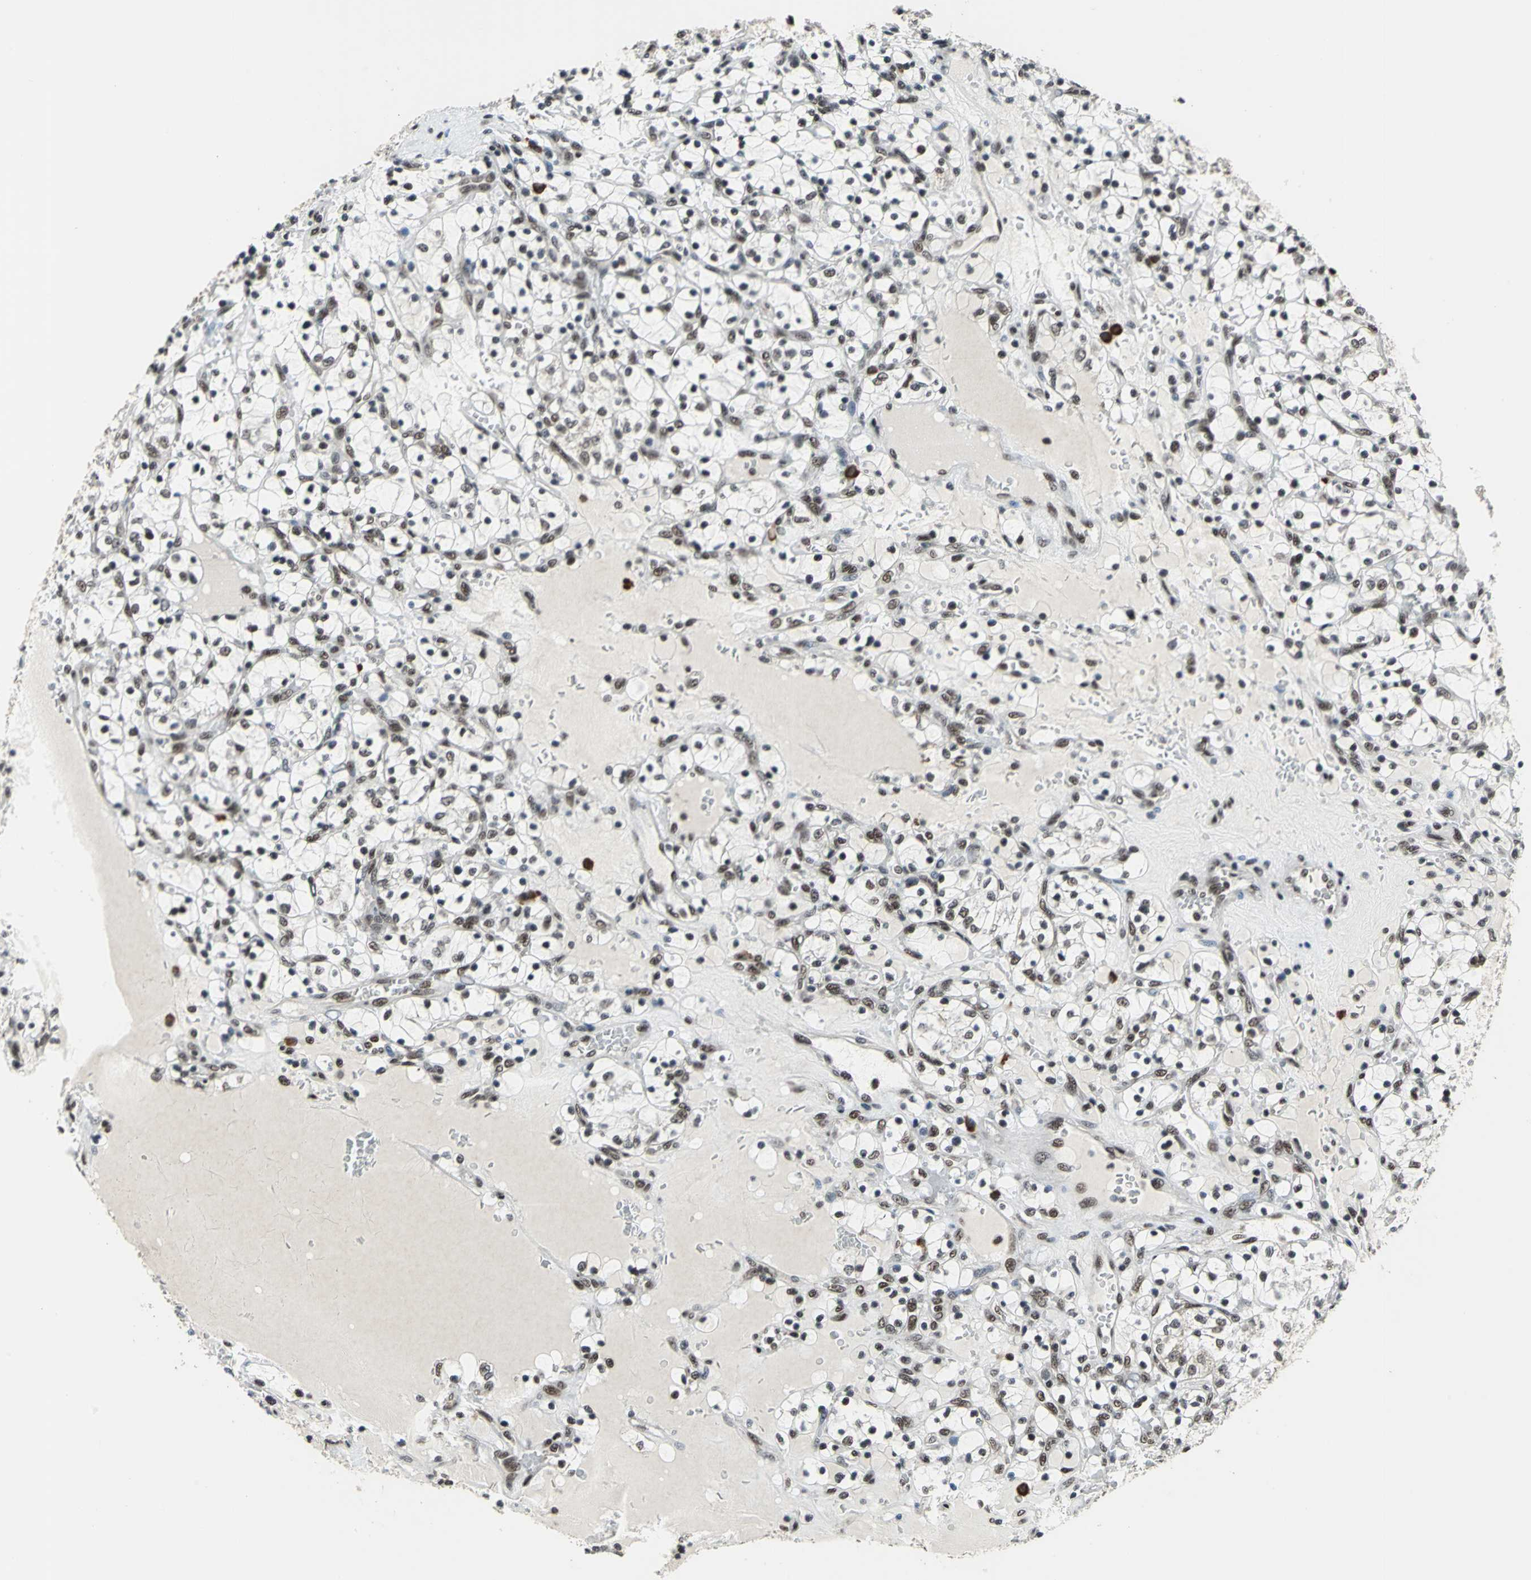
{"staining": {"intensity": "weak", "quantity": "25%-75%", "location": "nuclear"}, "tissue": "renal cancer", "cell_type": "Tumor cells", "image_type": "cancer", "snomed": [{"axis": "morphology", "description": "Adenocarcinoma, NOS"}, {"axis": "topography", "description": "Kidney"}], "caption": "The micrograph demonstrates immunohistochemical staining of renal cancer (adenocarcinoma). There is weak nuclear staining is present in about 25%-75% of tumor cells.", "gene": "BCLAF1", "patient": {"sex": "female", "age": 69}}